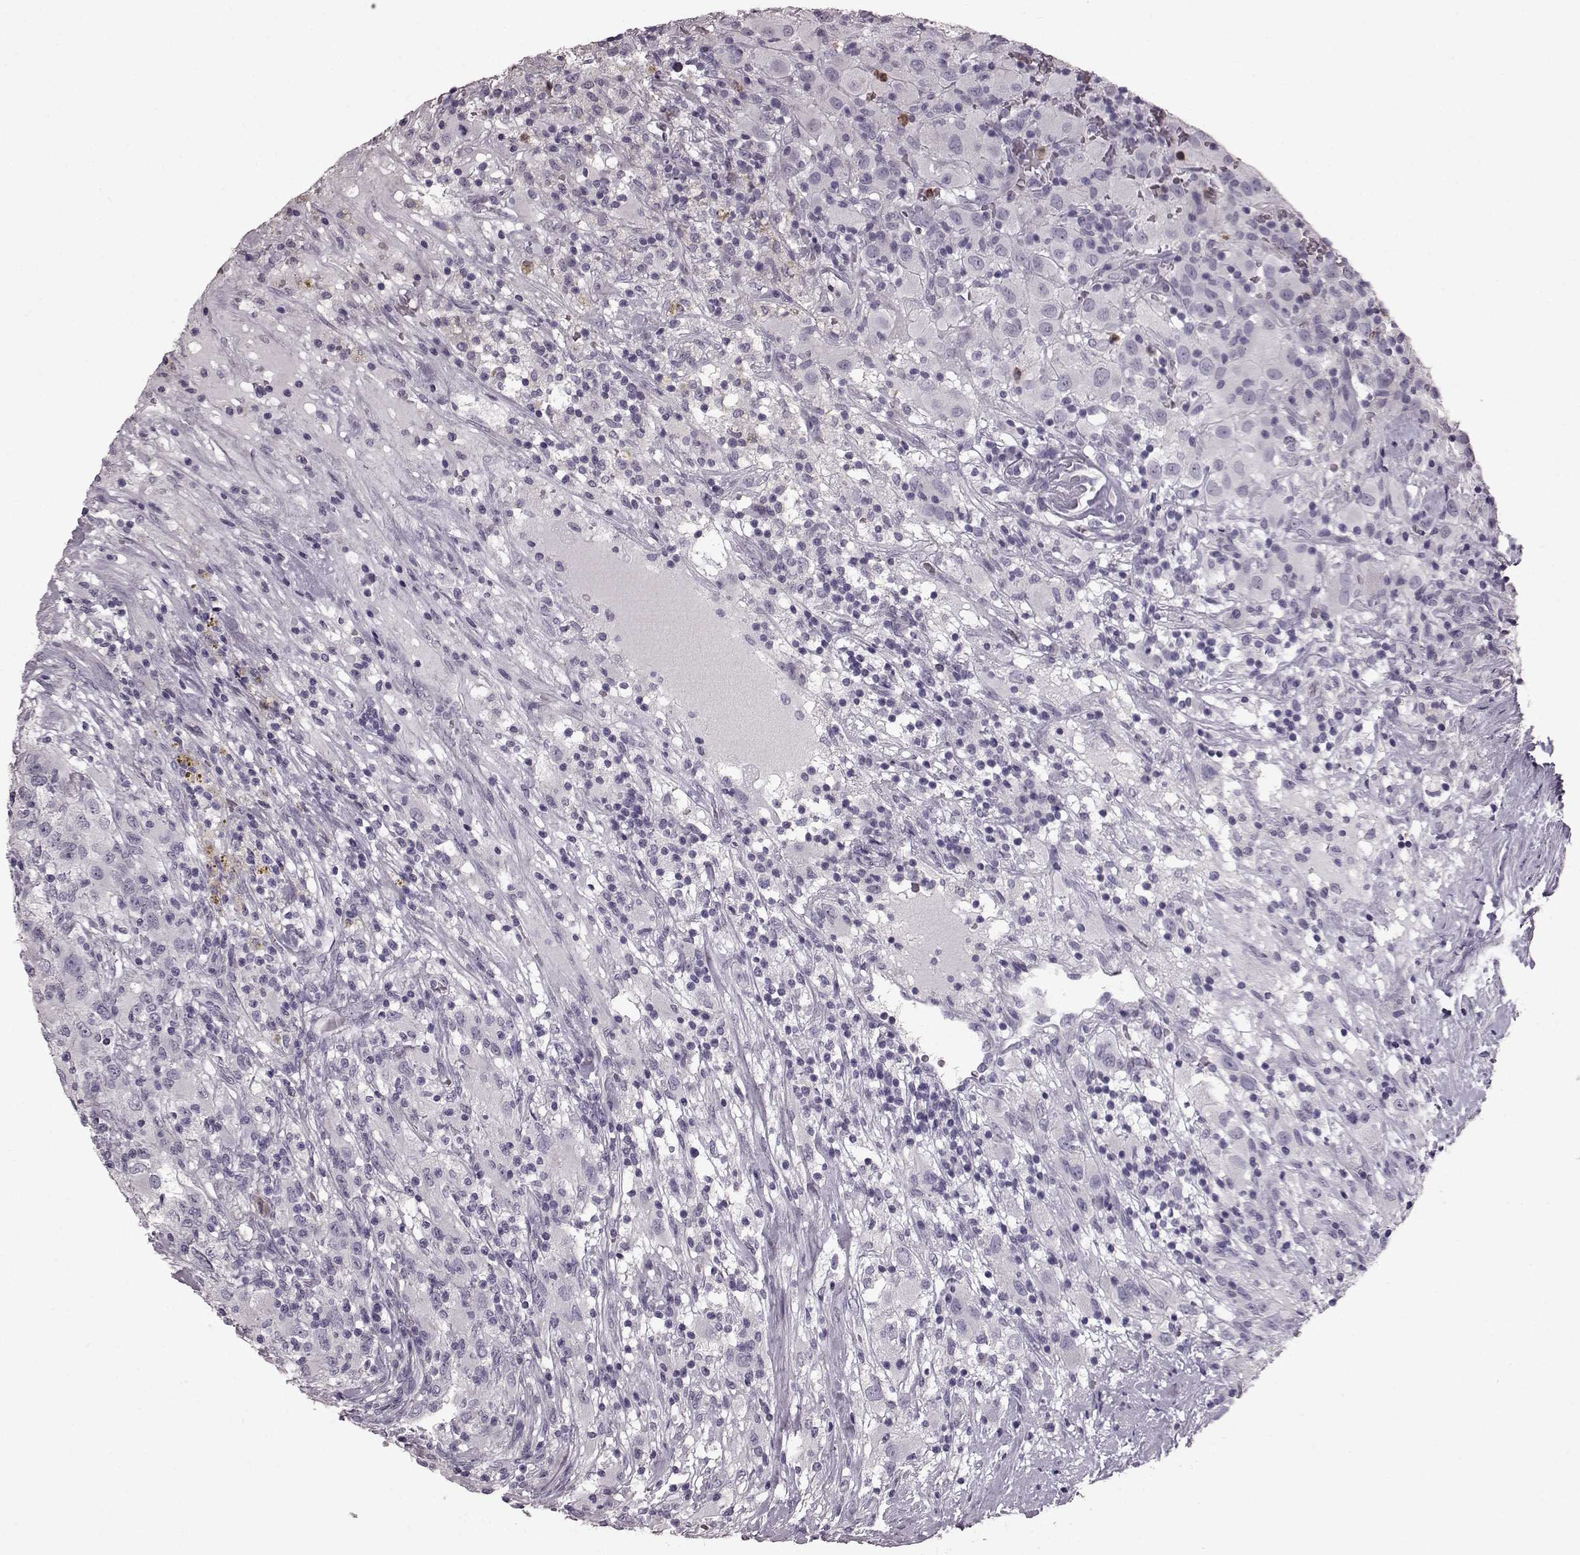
{"staining": {"intensity": "negative", "quantity": "none", "location": "none"}, "tissue": "renal cancer", "cell_type": "Tumor cells", "image_type": "cancer", "snomed": [{"axis": "morphology", "description": "Adenocarcinoma, NOS"}, {"axis": "topography", "description": "Kidney"}], "caption": "The image exhibits no staining of tumor cells in renal adenocarcinoma. The staining is performed using DAB (3,3'-diaminobenzidine) brown chromogen with nuclei counter-stained in using hematoxylin.", "gene": "FUT4", "patient": {"sex": "female", "age": 67}}